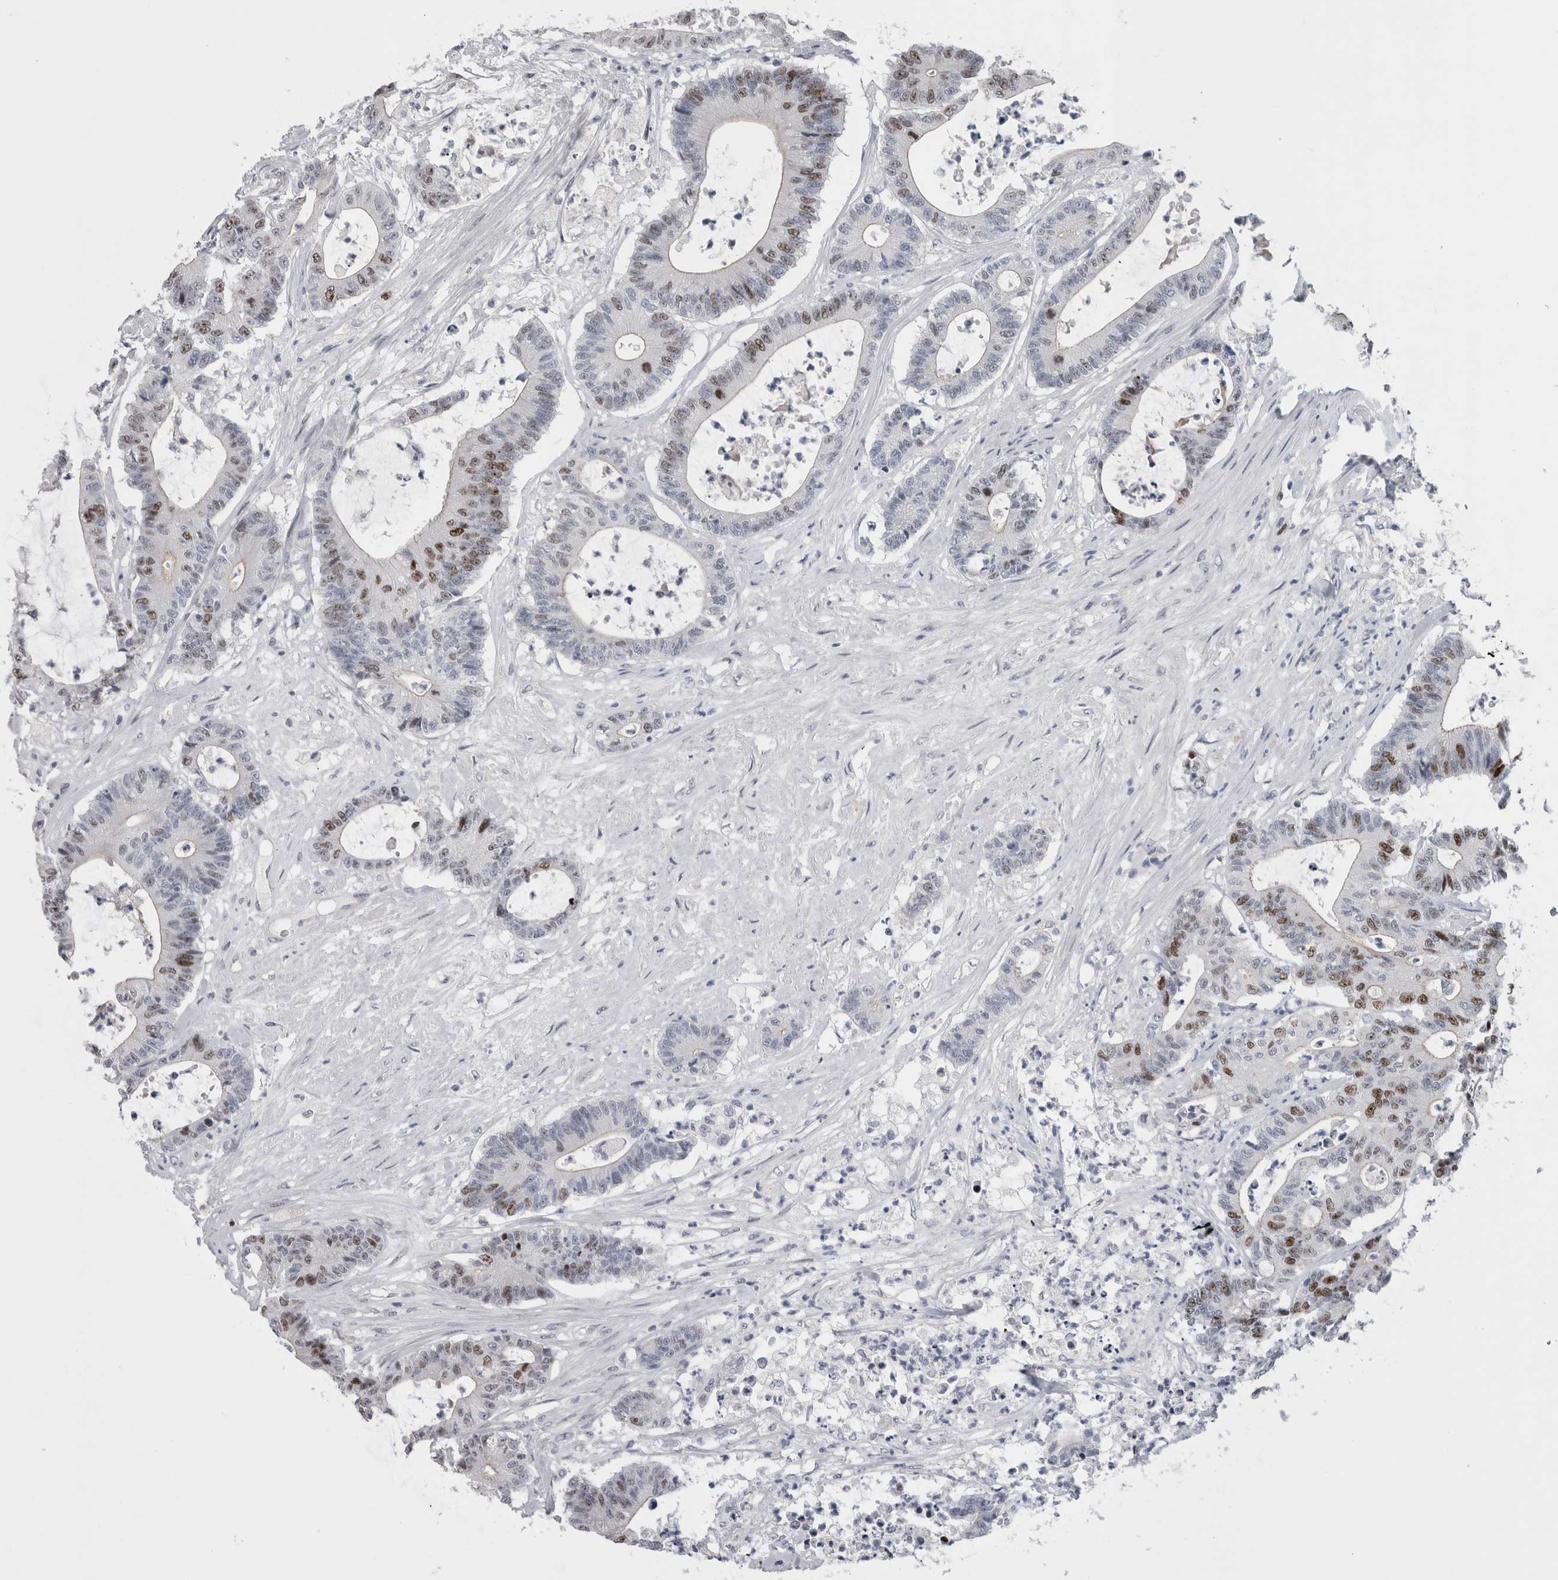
{"staining": {"intensity": "moderate", "quantity": "25%-75%", "location": "nuclear"}, "tissue": "colorectal cancer", "cell_type": "Tumor cells", "image_type": "cancer", "snomed": [{"axis": "morphology", "description": "Adenocarcinoma, NOS"}, {"axis": "topography", "description": "Colon"}], "caption": "Immunohistochemistry photomicrograph of adenocarcinoma (colorectal) stained for a protein (brown), which demonstrates medium levels of moderate nuclear expression in about 25%-75% of tumor cells.", "gene": "KIF18B", "patient": {"sex": "female", "age": 84}}